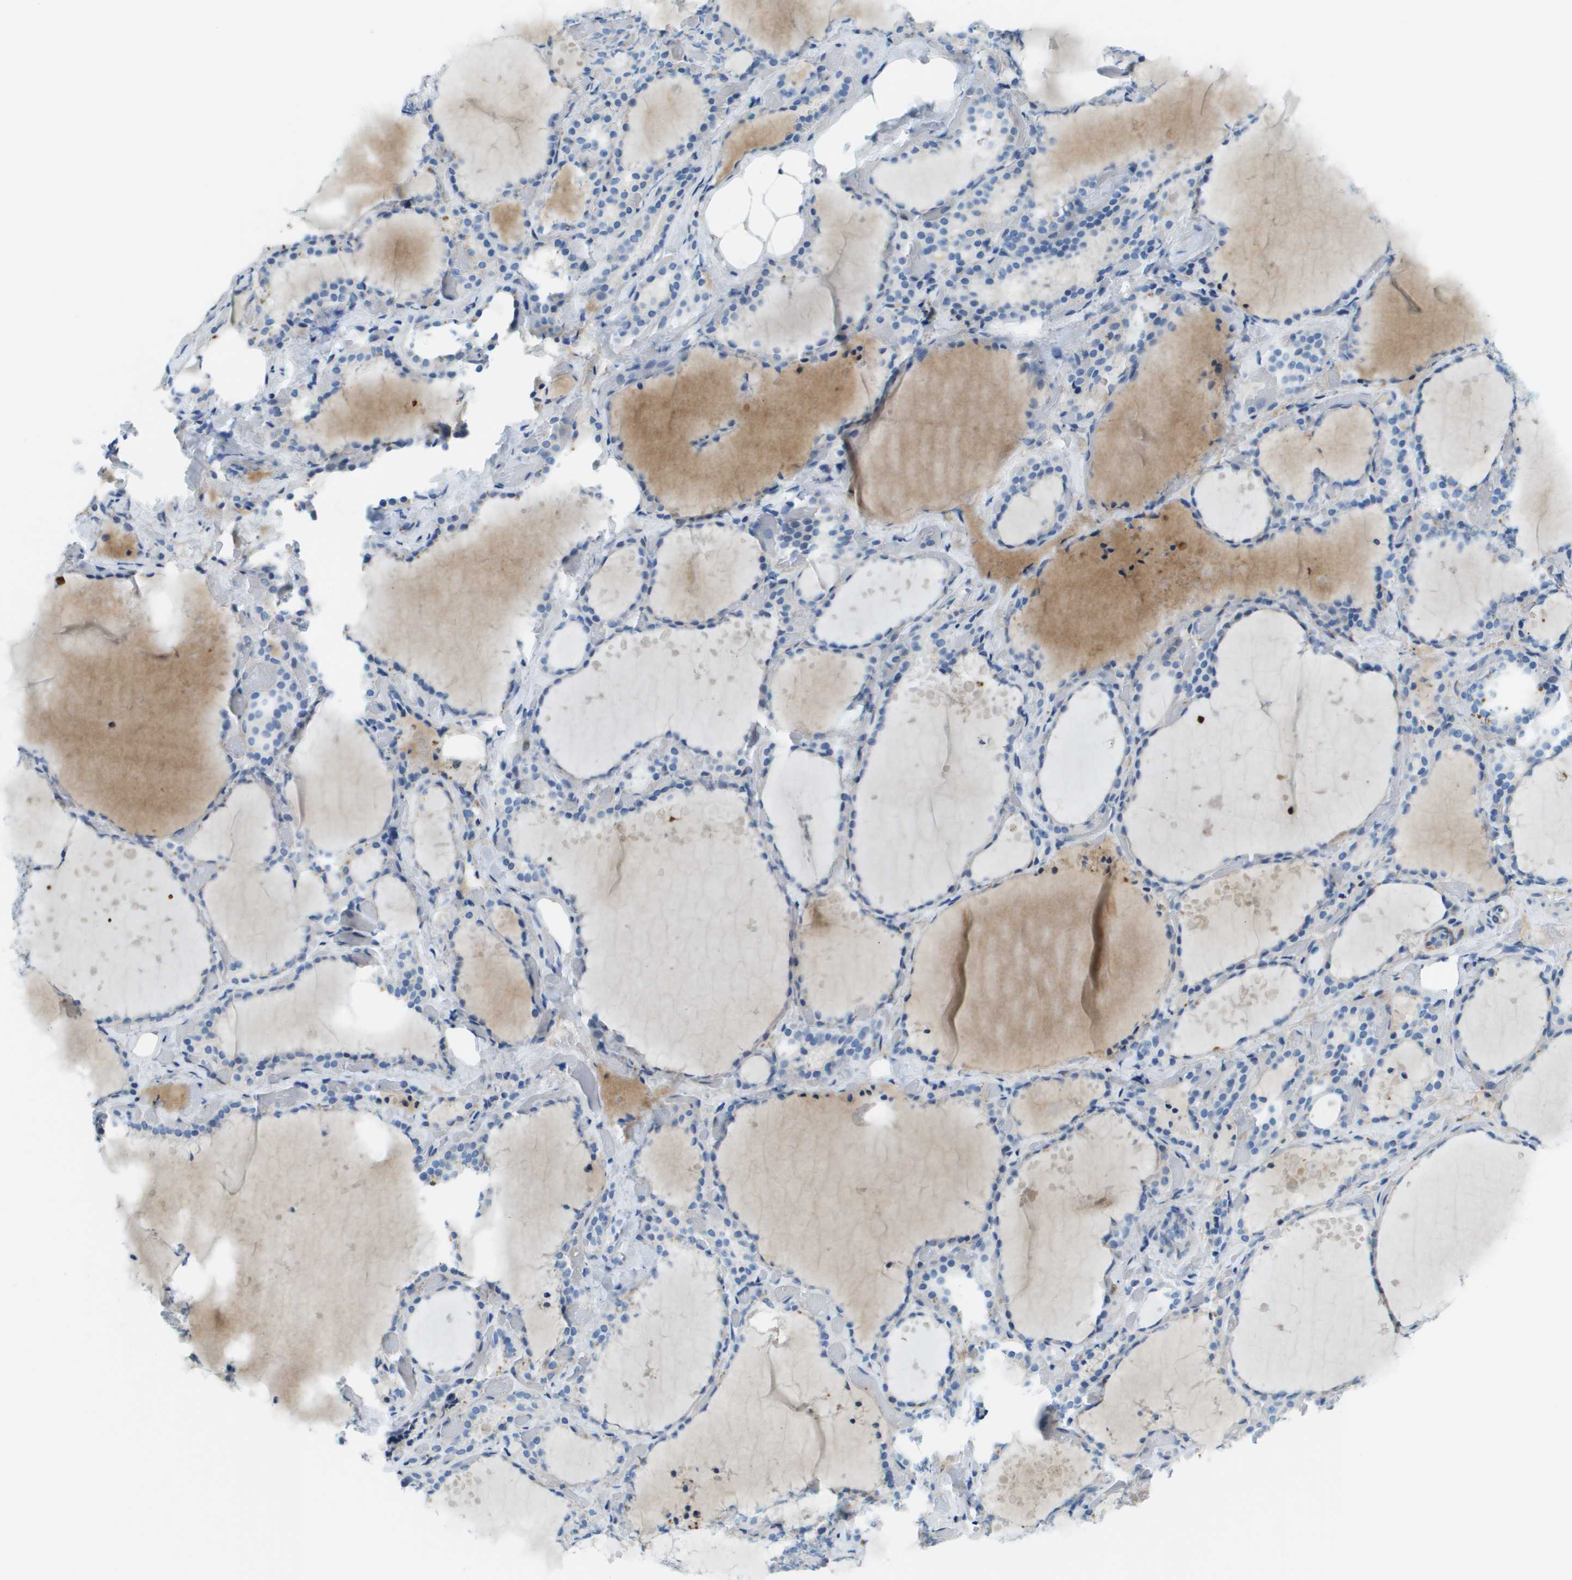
{"staining": {"intensity": "weak", "quantity": "<25%", "location": "cytoplasmic/membranous"}, "tissue": "thyroid gland", "cell_type": "Glandular cells", "image_type": "normal", "snomed": [{"axis": "morphology", "description": "Normal tissue, NOS"}, {"axis": "topography", "description": "Thyroid gland"}], "caption": "DAB (3,3'-diaminobenzidine) immunohistochemical staining of unremarkable human thyroid gland demonstrates no significant staining in glandular cells. (Brightfield microscopy of DAB immunohistochemistry (IHC) at high magnification).", "gene": "SDC1", "patient": {"sex": "female", "age": 44}}